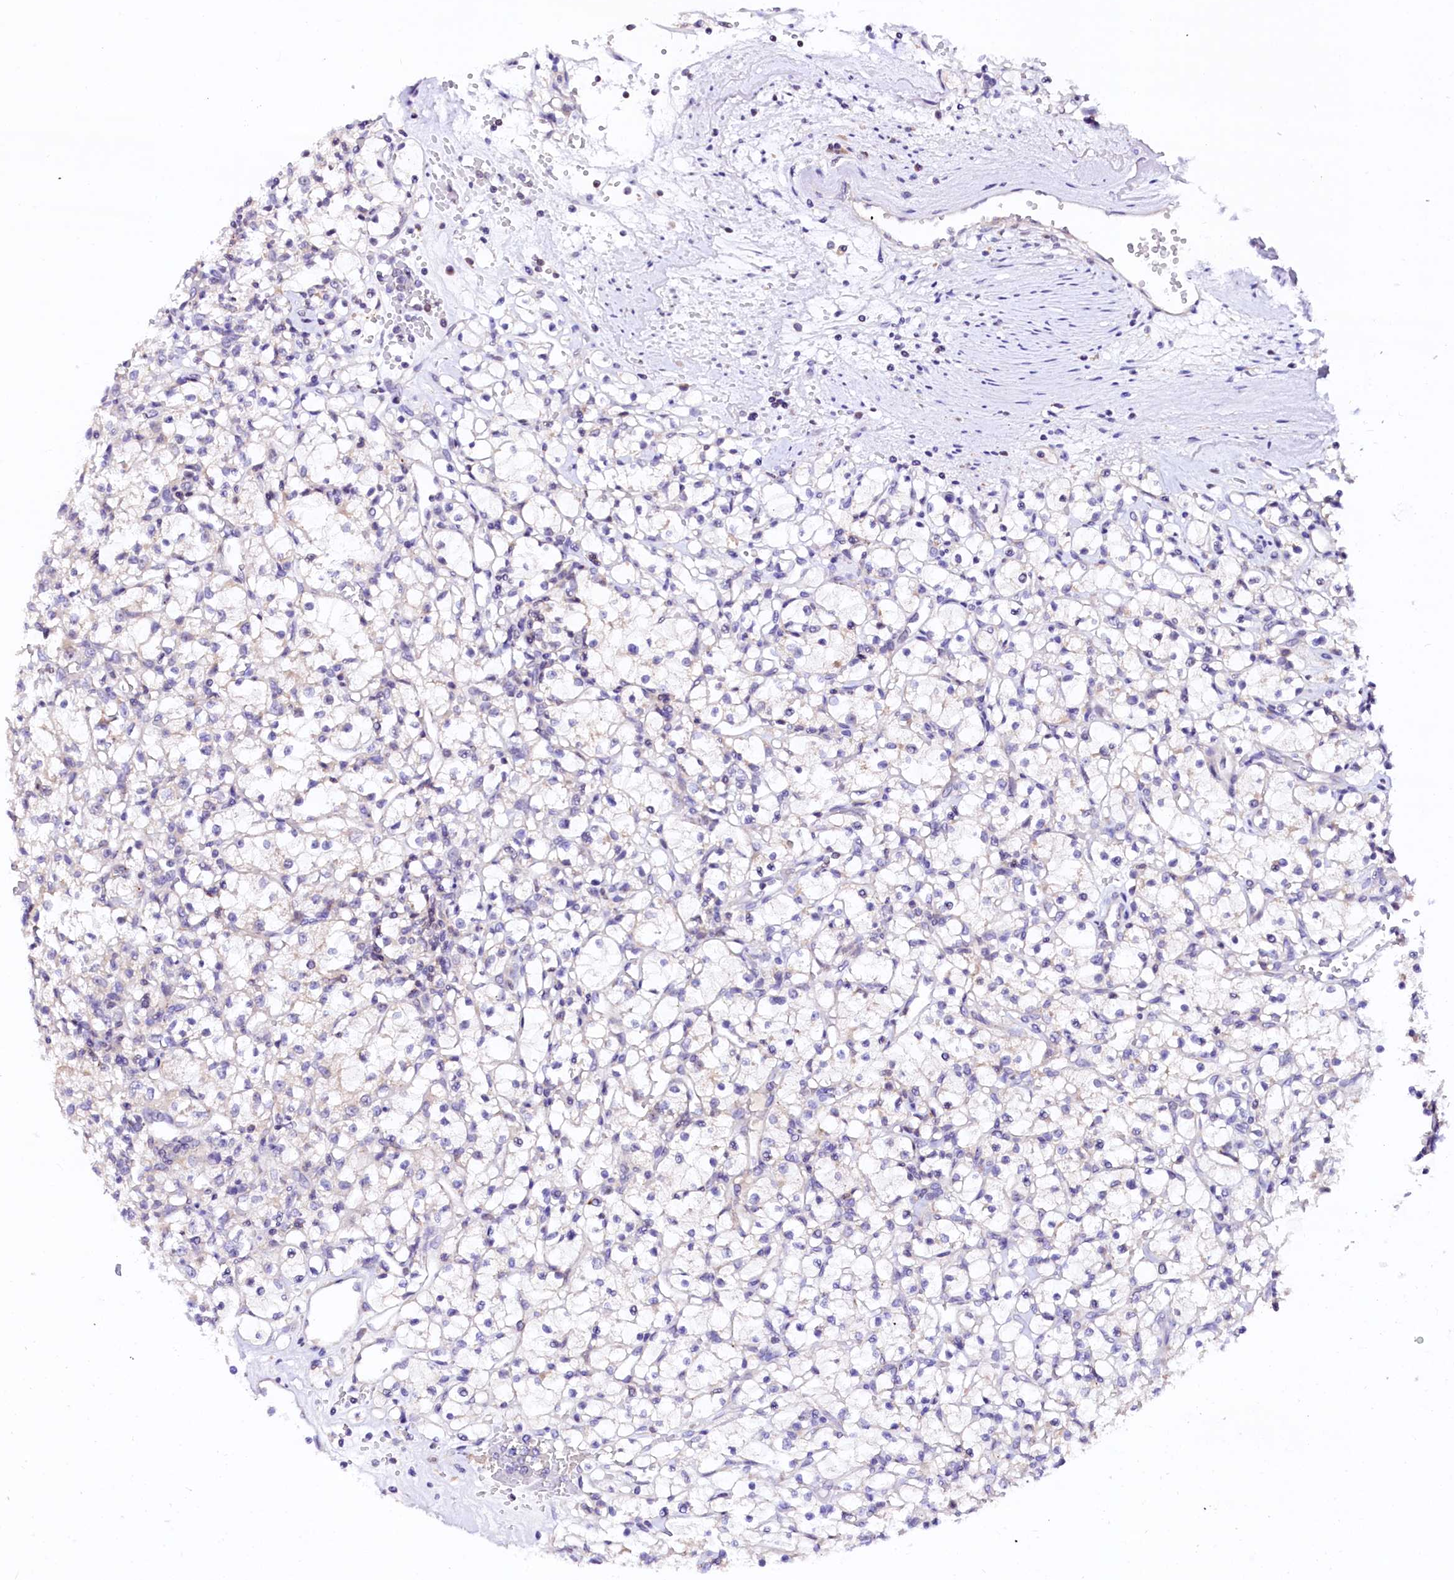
{"staining": {"intensity": "negative", "quantity": "none", "location": "none"}, "tissue": "renal cancer", "cell_type": "Tumor cells", "image_type": "cancer", "snomed": [{"axis": "morphology", "description": "Adenocarcinoma, NOS"}, {"axis": "topography", "description": "Kidney"}], "caption": "IHC micrograph of renal cancer stained for a protein (brown), which reveals no staining in tumor cells. The staining was performed using DAB (3,3'-diaminobenzidine) to visualize the protein expression in brown, while the nuclei were stained in blue with hematoxylin (Magnification: 20x).", "gene": "NALF1", "patient": {"sex": "female", "age": 59}}